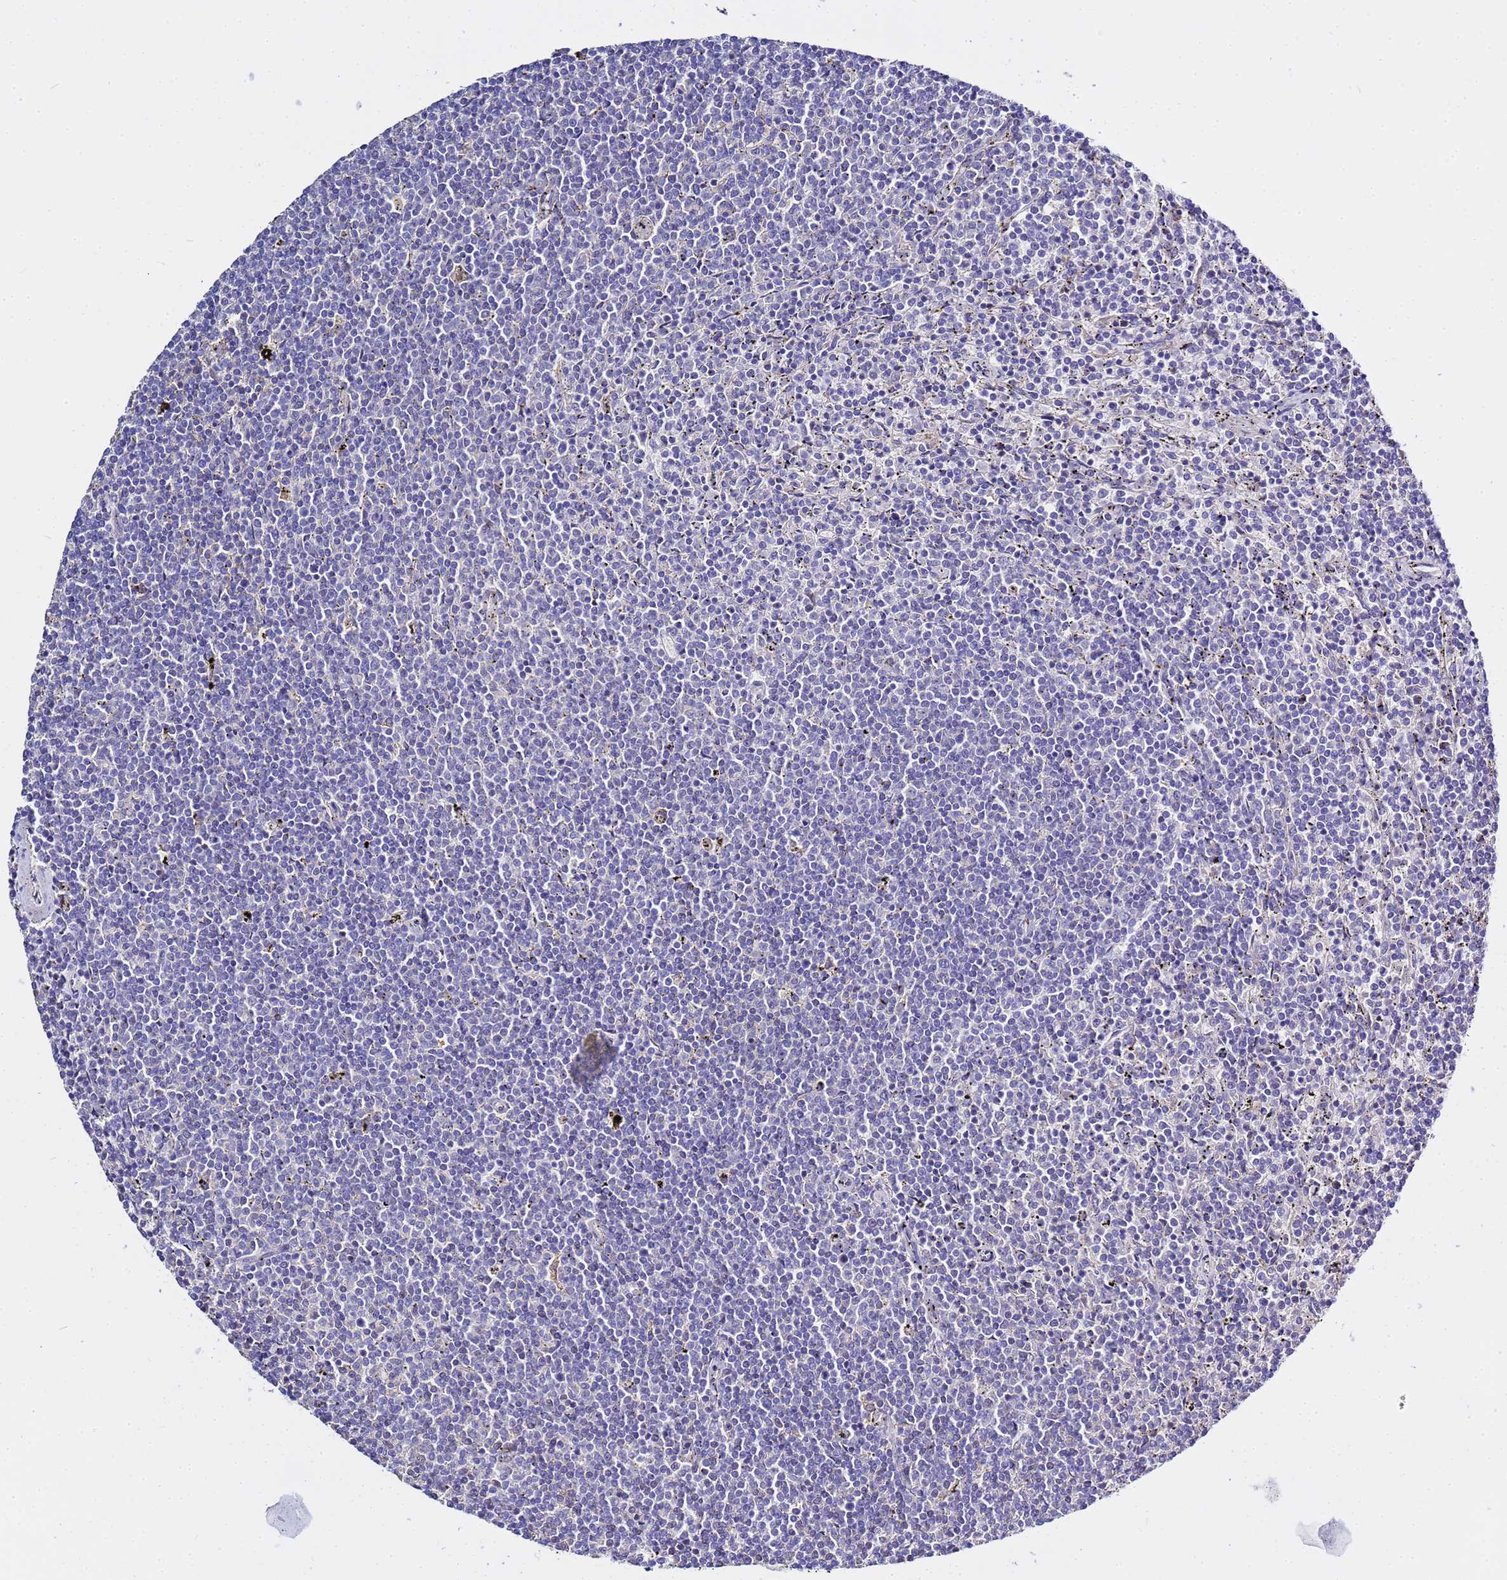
{"staining": {"intensity": "negative", "quantity": "none", "location": "none"}, "tissue": "lymphoma", "cell_type": "Tumor cells", "image_type": "cancer", "snomed": [{"axis": "morphology", "description": "Malignant lymphoma, non-Hodgkin's type, Low grade"}, {"axis": "topography", "description": "Spleen"}], "caption": "Immunohistochemical staining of human lymphoma exhibits no significant expression in tumor cells.", "gene": "USP18", "patient": {"sex": "female", "age": 50}}